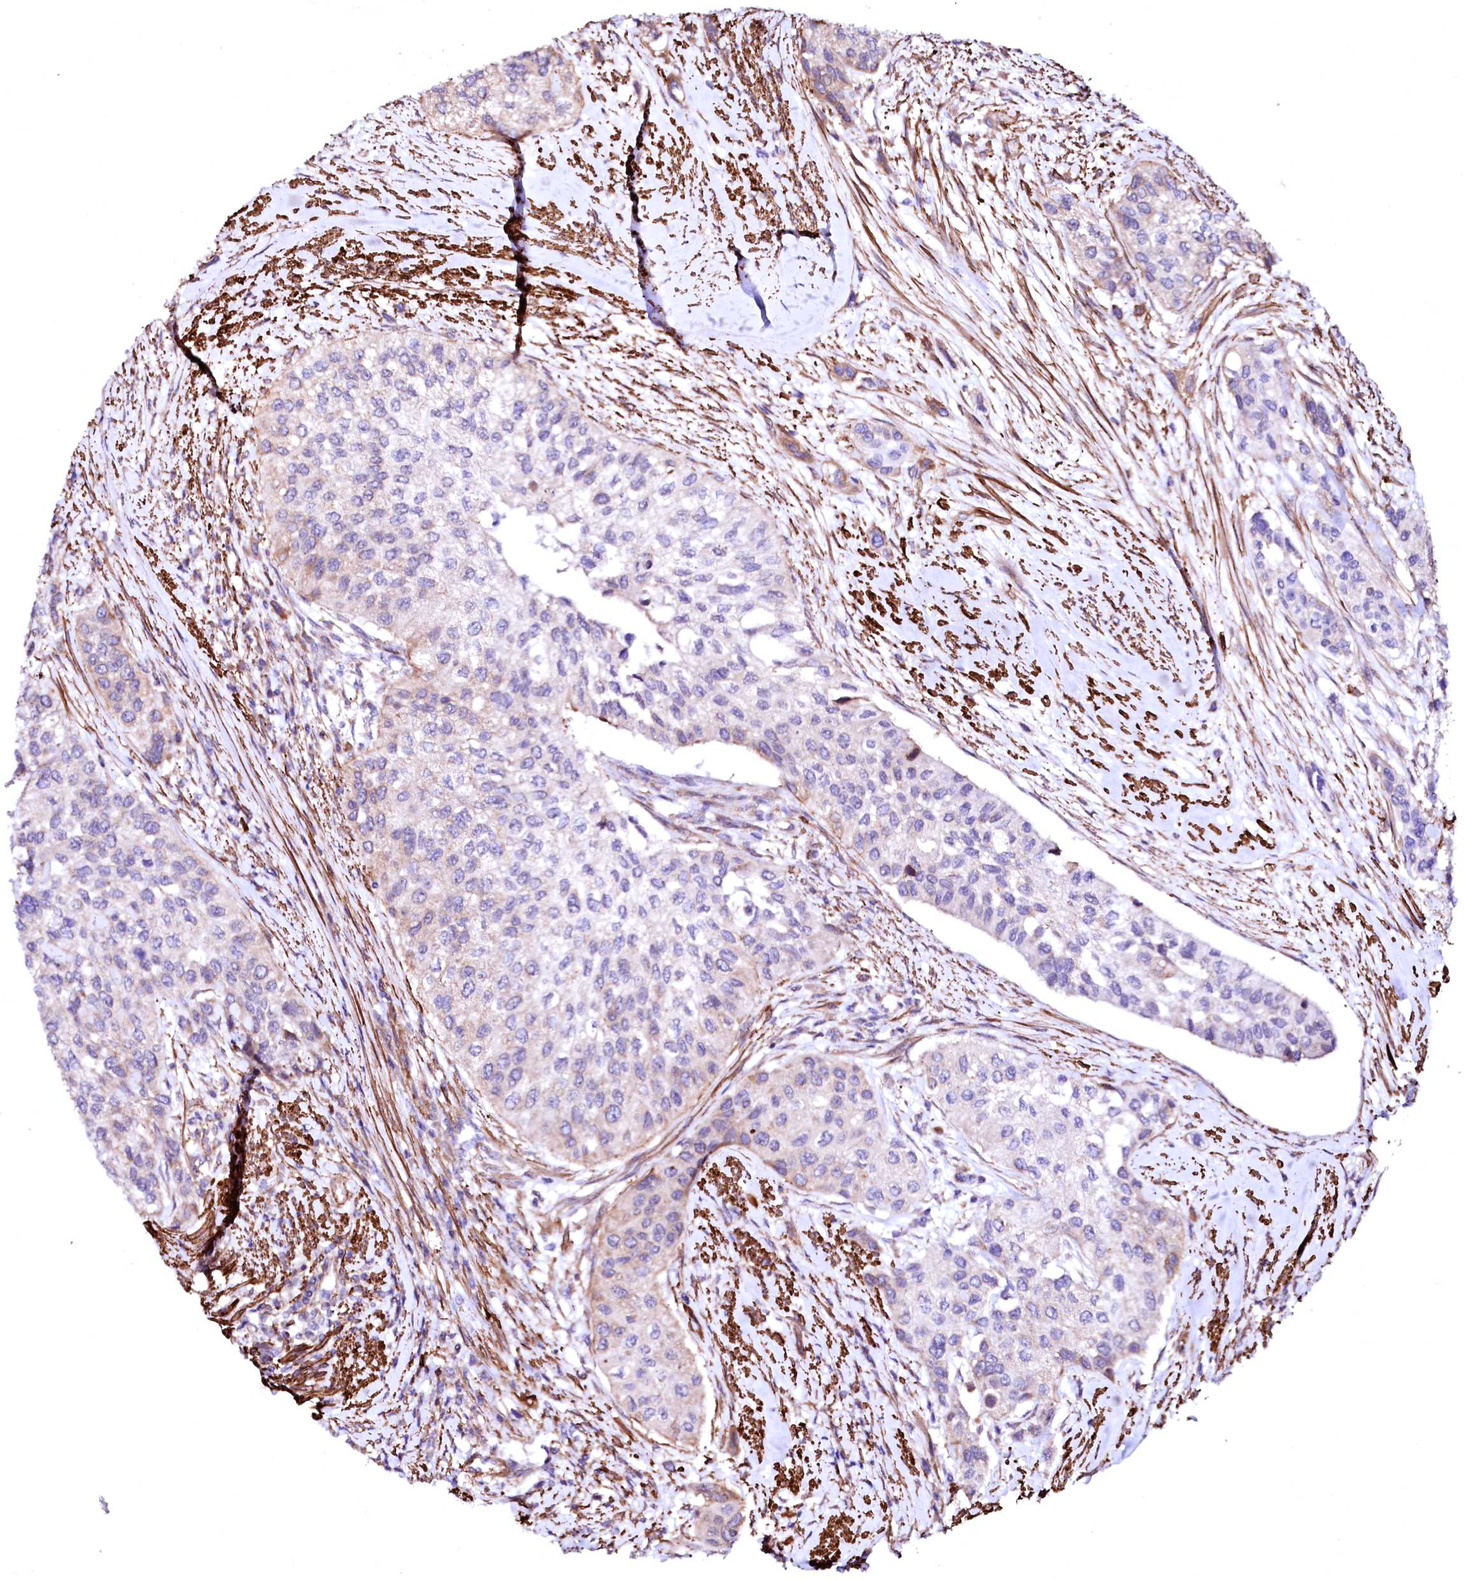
{"staining": {"intensity": "negative", "quantity": "none", "location": "none"}, "tissue": "urothelial cancer", "cell_type": "Tumor cells", "image_type": "cancer", "snomed": [{"axis": "morphology", "description": "Normal tissue, NOS"}, {"axis": "morphology", "description": "Urothelial carcinoma, High grade"}, {"axis": "topography", "description": "Vascular tissue"}, {"axis": "topography", "description": "Urinary bladder"}], "caption": "High power microscopy photomicrograph of an IHC photomicrograph of urothelial carcinoma (high-grade), revealing no significant positivity in tumor cells. (DAB immunohistochemistry with hematoxylin counter stain).", "gene": "GPR176", "patient": {"sex": "female", "age": 56}}